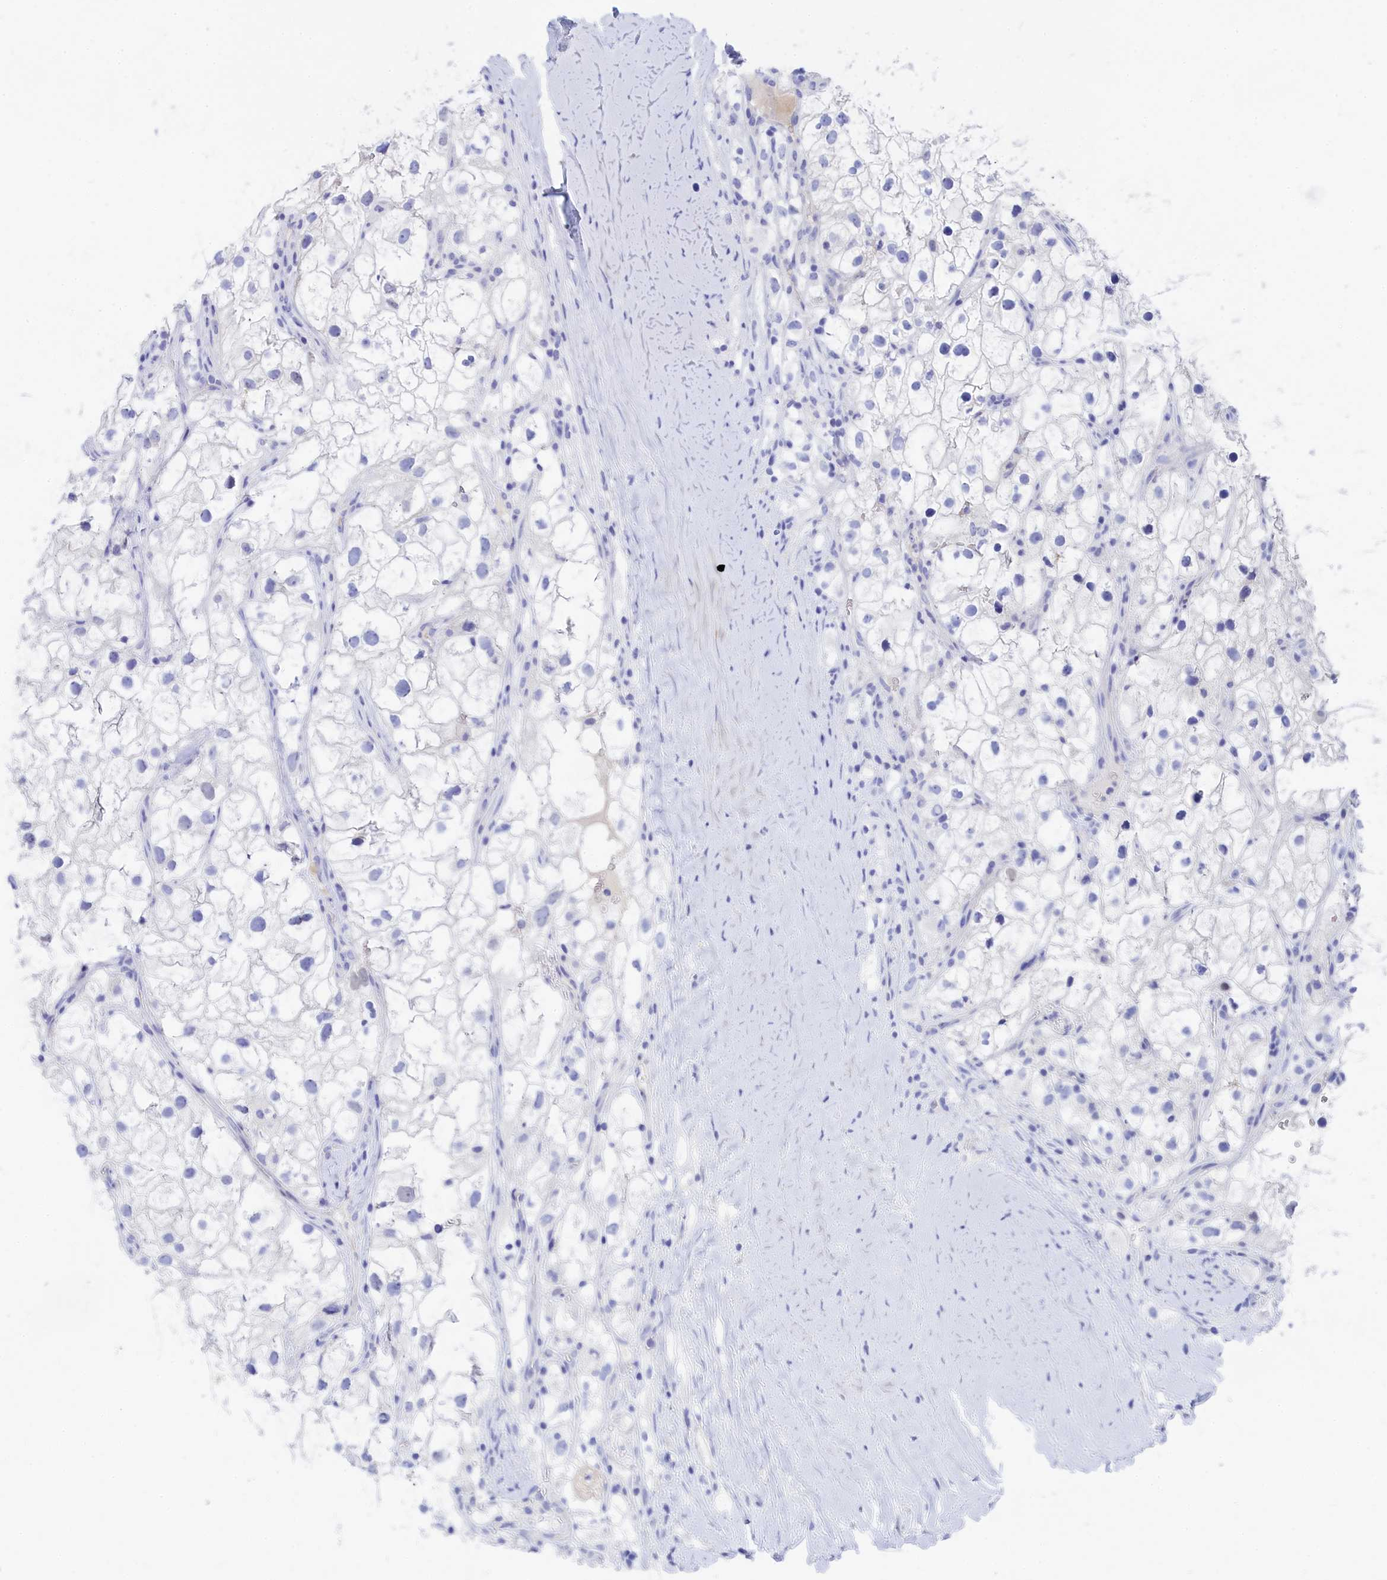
{"staining": {"intensity": "negative", "quantity": "none", "location": "none"}, "tissue": "renal cancer", "cell_type": "Tumor cells", "image_type": "cancer", "snomed": [{"axis": "morphology", "description": "Adenocarcinoma, NOS"}, {"axis": "topography", "description": "Kidney"}], "caption": "An IHC micrograph of adenocarcinoma (renal) is shown. There is no staining in tumor cells of adenocarcinoma (renal).", "gene": "TRIM10", "patient": {"sex": "male", "age": 59}}